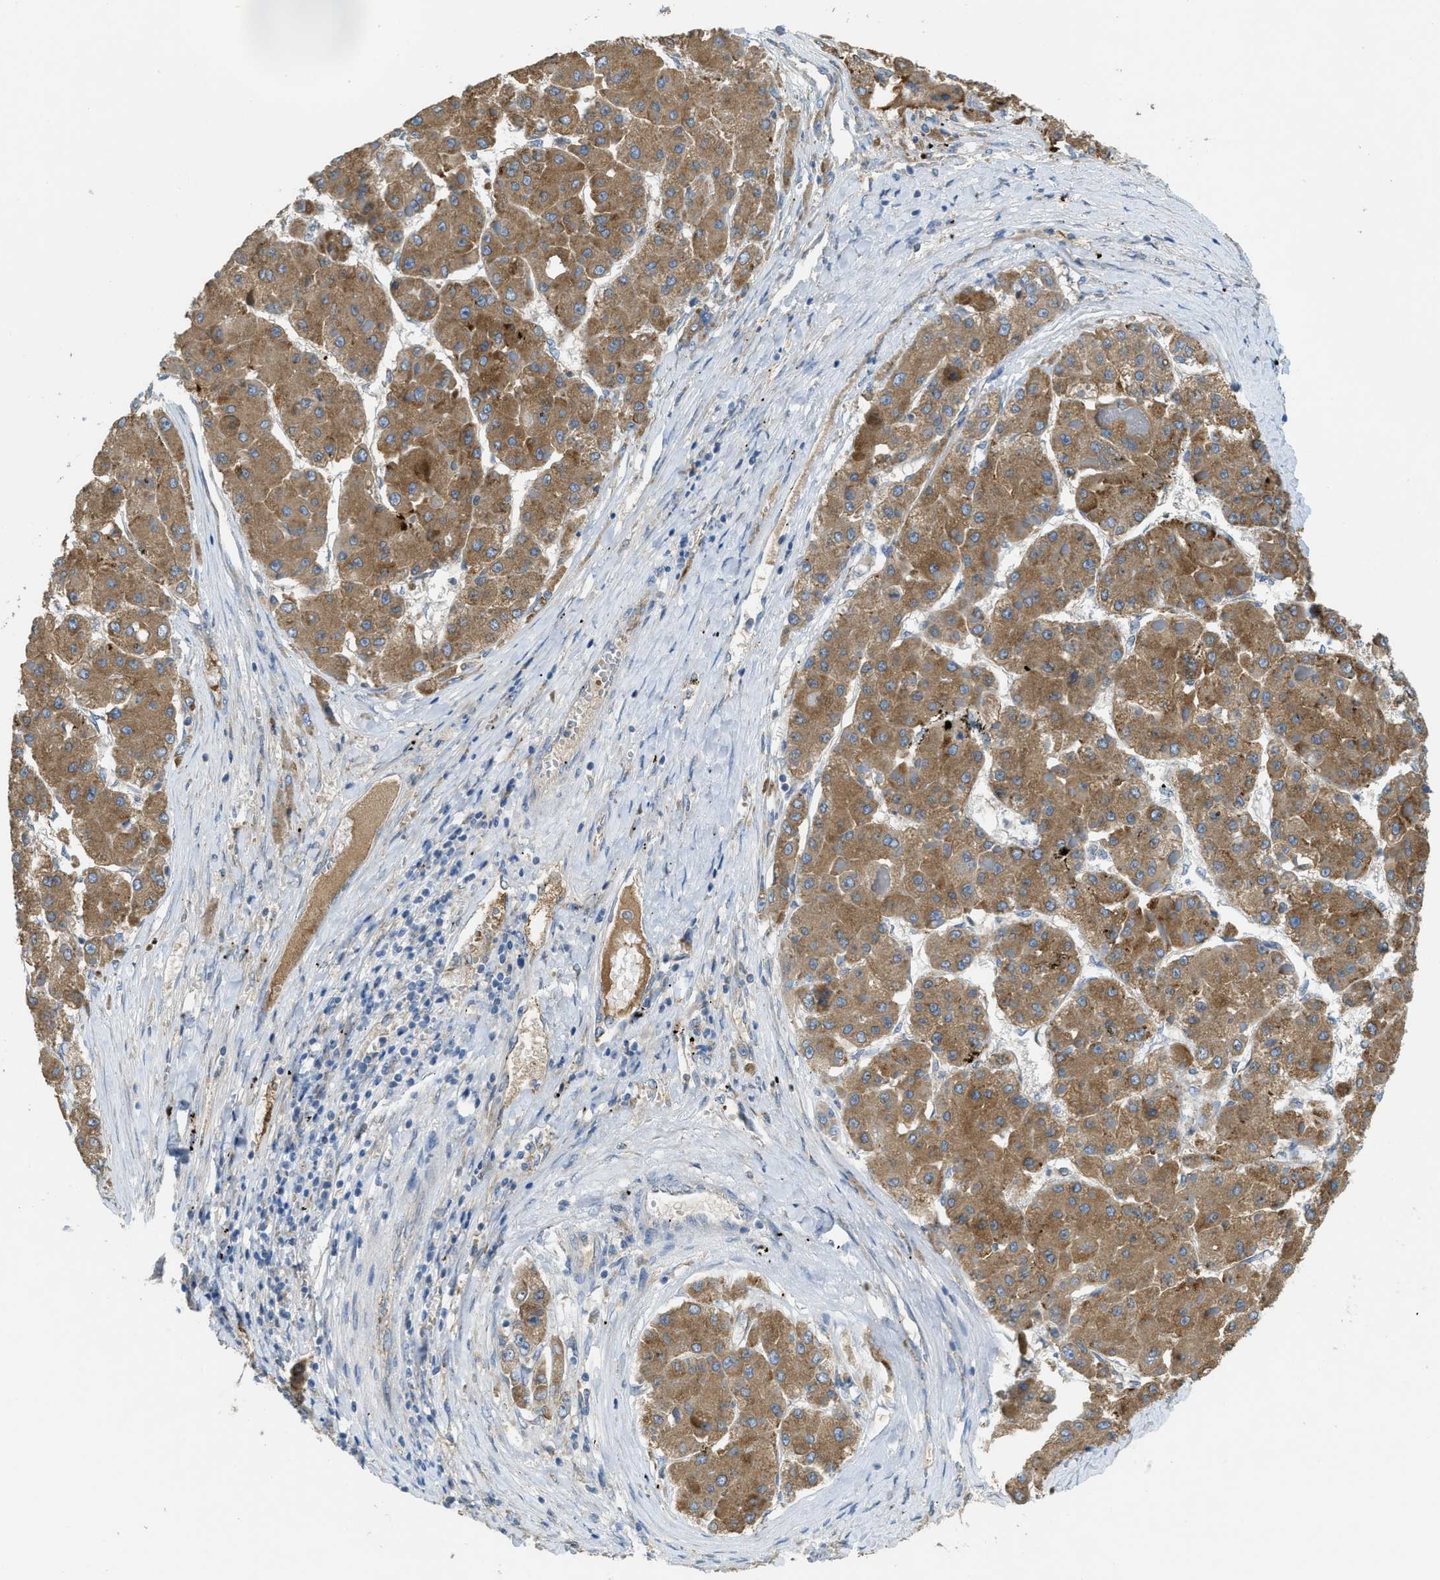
{"staining": {"intensity": "moderate", "quantity": ">75%", "location": "cytoplasmic/membranous"}, "tissue": "liver cancer", "cell_type": "Tumor cells", "image_type": "cancer", "snomed": [{"axis": "morphology", "description": "Carcinoma, Hepatocellular, NOS"}, {"axis": "topography", "description": "Liver"}], "caption": "IHC staining of hepatocellular carcinoma (liver), which shows medium levels of moderate cytoplasmic/membranous expression in about >75% of tumor cells indicating moderate cytoplasmic/membranous protein staining. The staining was performed using DAB (brown) for protein detection and nuclei were counterstained in hematoxylin (blue).", "gene": "MPDU1", "patient": {"sex": "female", "age": 73}}